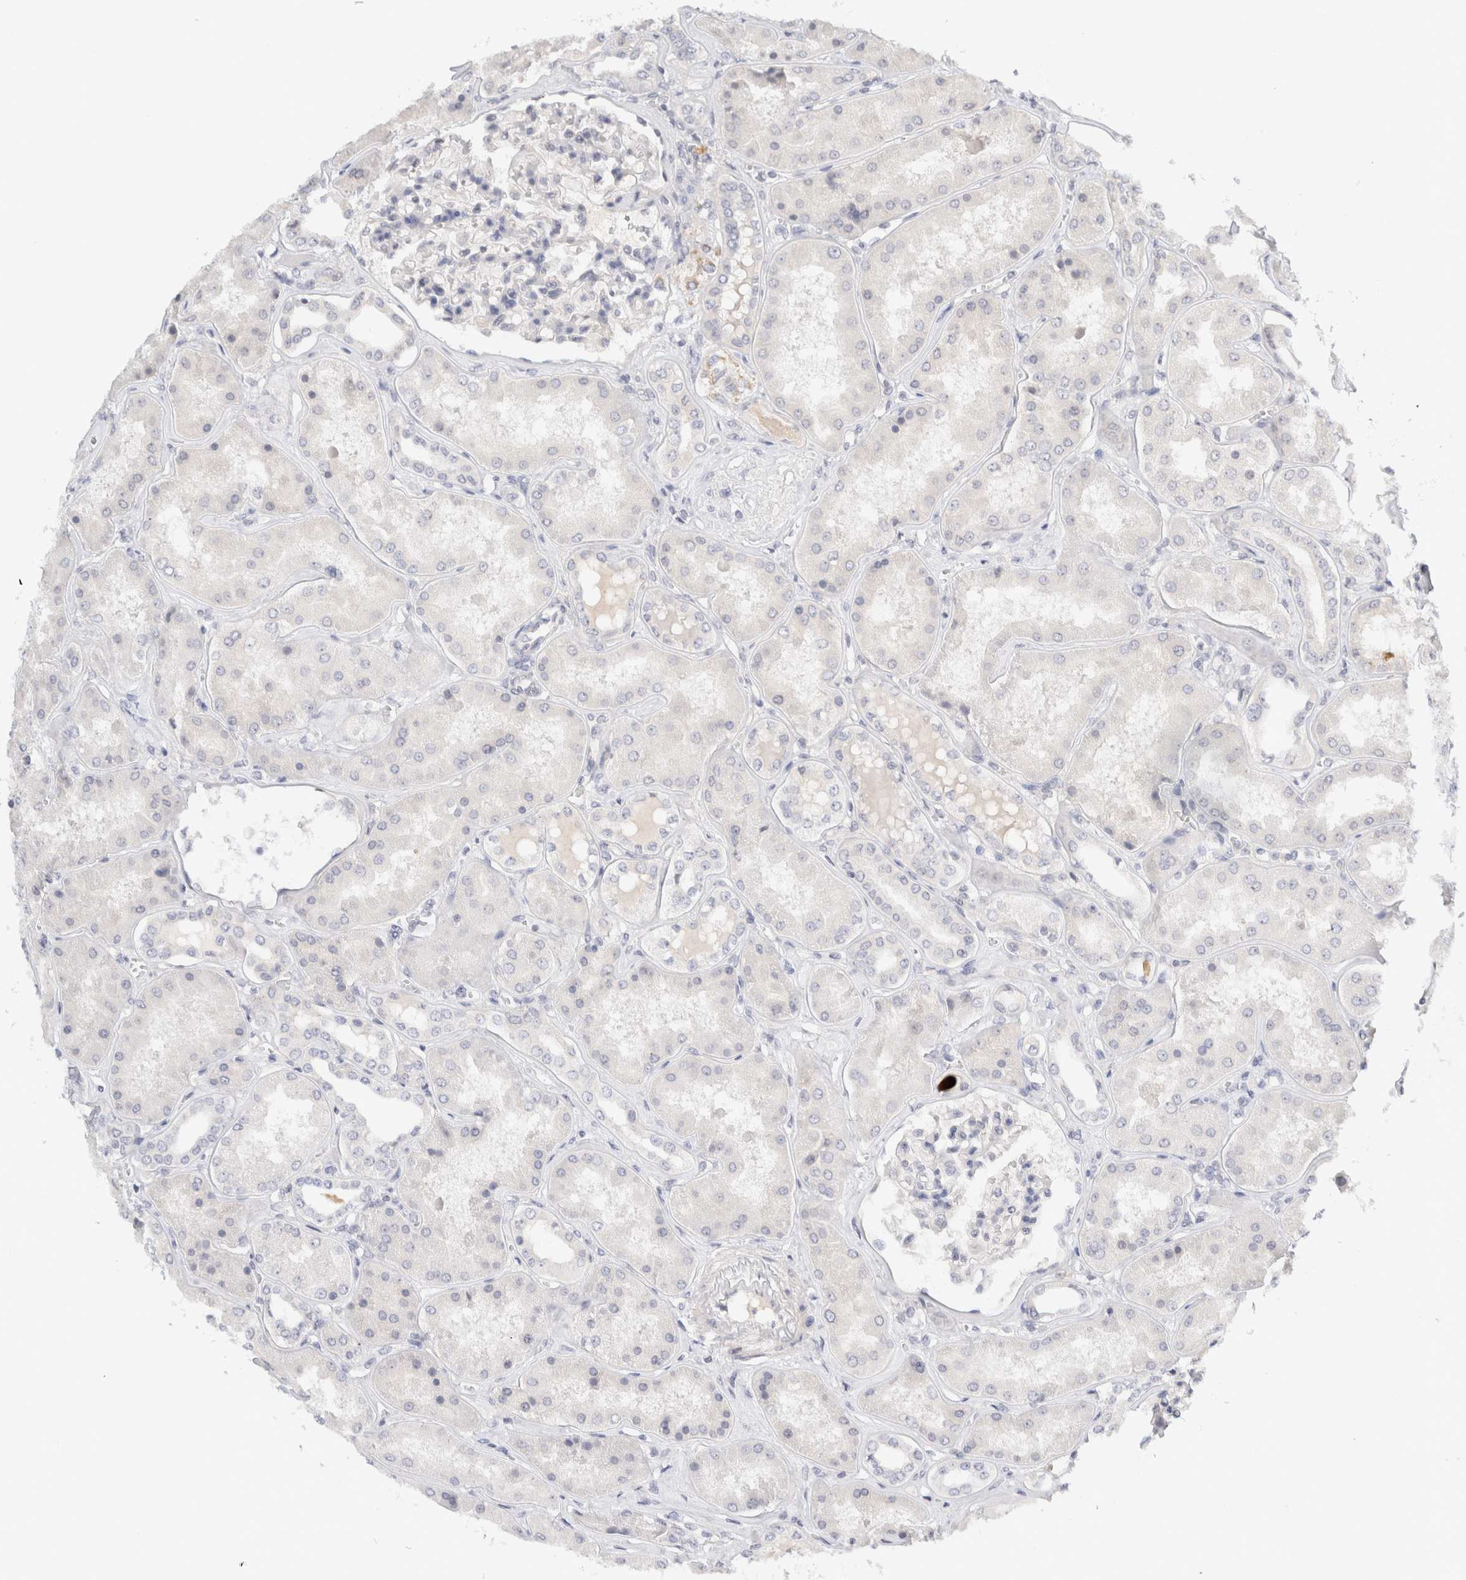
{"staining": {"intensity": "negative", "quantity": "none", "location": "none"}, "tissue": "kidney", "cell_type": "Cells in glomeruli", "image_type": "normal", "snomed": [{"axis": "morphology", "description": "Normal tissue, NOS"}, {"axis": "topography", "description": "Kidney"}], "caption": "An IHC micrograph of unremarkable kidney is shown. There is no staining in cells in glomeruli of kidney. (DAB (3,3'-diaminobenzidine) immunohistochemistry with hematoxylin counter stain).", "gene": "SPRTN", "patient": {"sex": "female", "age": 56}}